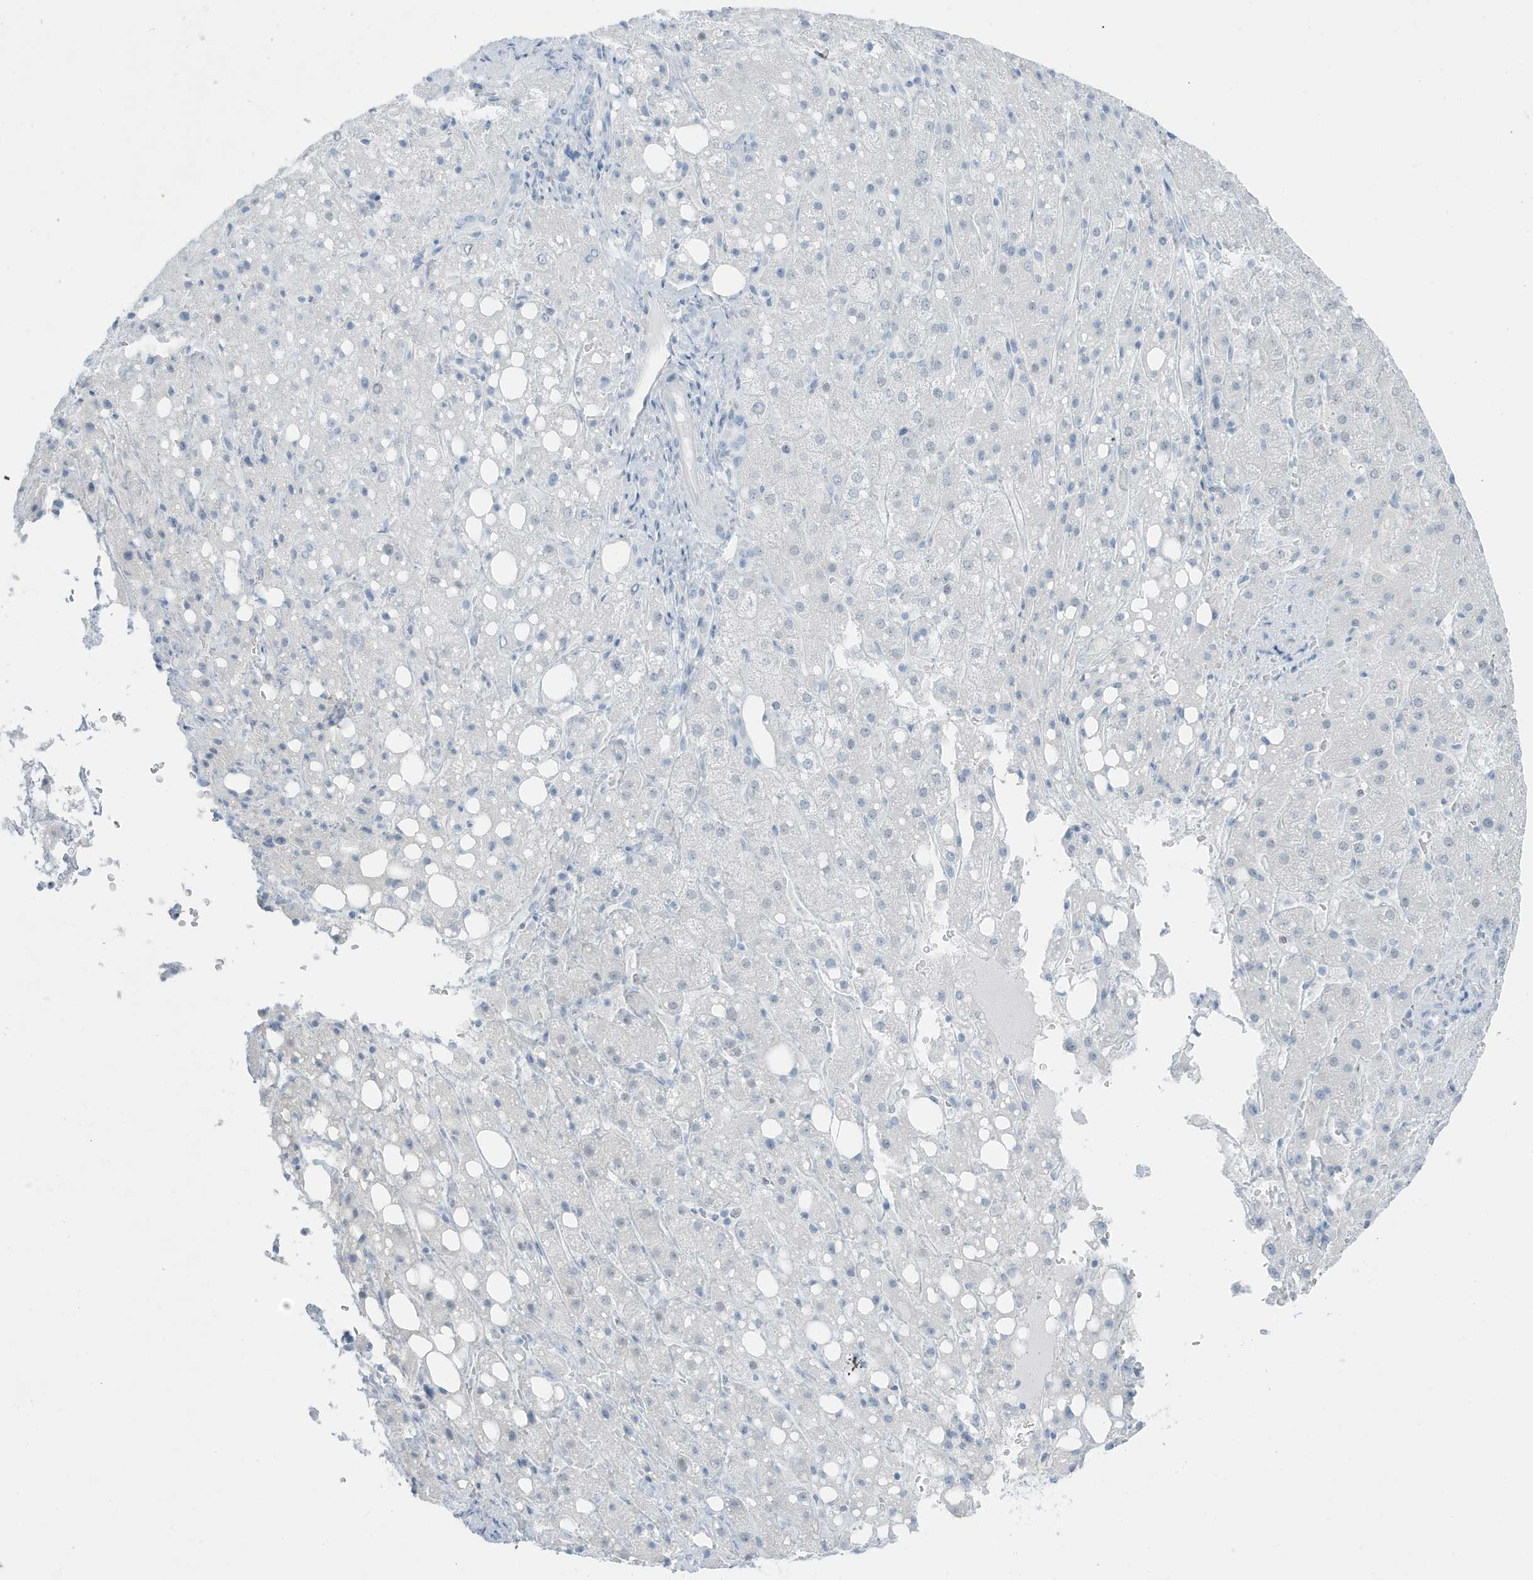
{"staining": {"intensity": "negative", "quantity": "none", "location": "none"}, "tissue": "liver cancer", "cell_type": "Tumor cells", "image_type": "cancer", "snomed": [{"axis": "morphology", "description": "Carcinoma, Hepatocellular, NOS"}, {"axis": "topography", "description": "Liver"}], "caption": "Liver cancer (hepatocellular carcinoma) was stained to show a protein in brown. There is no significant positivity in tumor cells. Brightfield microscopy of IHC stained with DAB (brown) and hematoxylin (blue), captured at high magnification.", "gene": "ZFP64", "patient": {"sex": "male", "age": 80}}